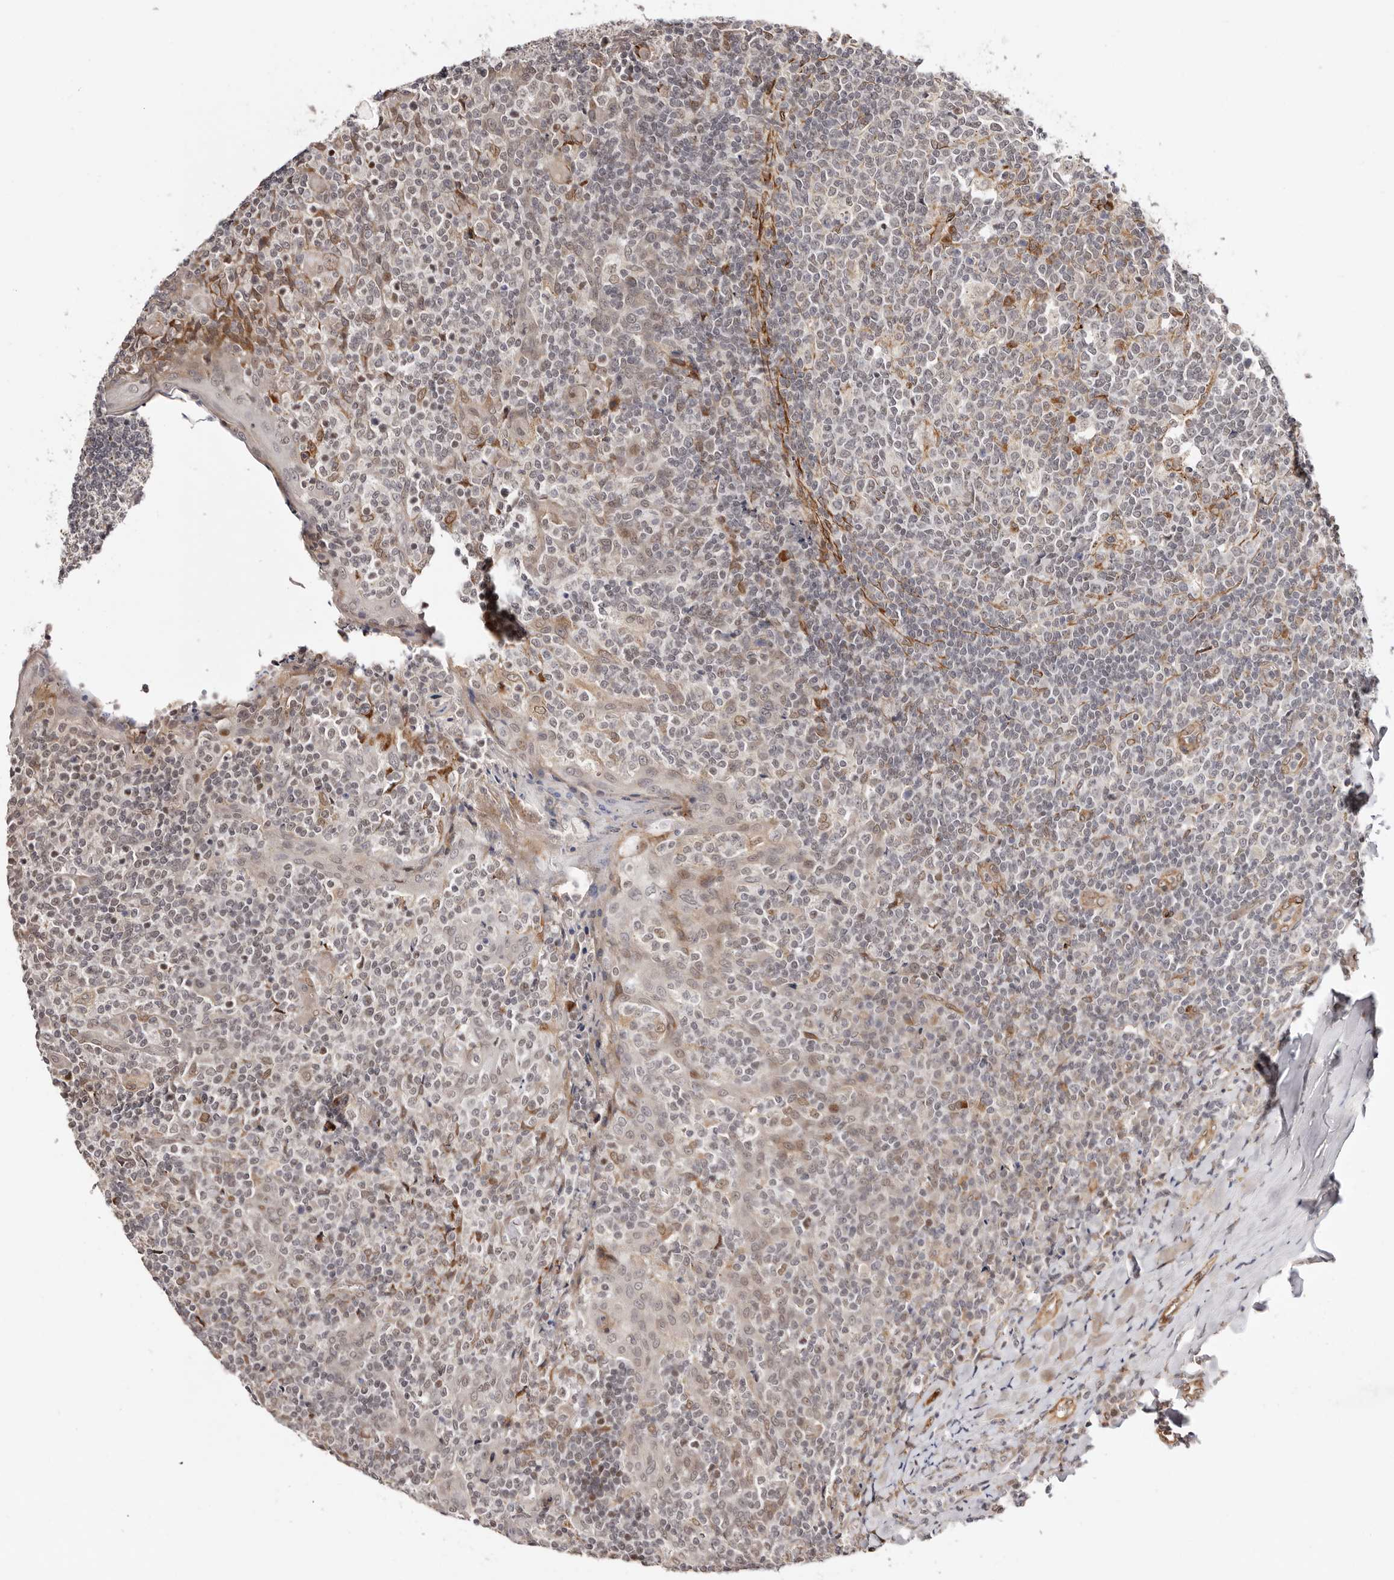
{"staining": {"intensity": "moderate", "quantity": "<25%", "location": "cytoplasmic/membranous"}, "tissue": "tonsil", "cell_type": "Germinal center cells", "image_type": "normal", "snomed": [{"axis": "morphology", "description": "Normal tissue, NOS"}, {"axis": "topography", "description": "Tonsil"}], "caption": "Protein expression analysis of unremarkable human tonsil reveals moderate cytoplasmic/membranous staining in about <25% of germinal center cells. Ihc stains the protein of interest in brown and the nuclei are stained blue.", "gene": "BCL2L15", "patient": {"sex": "female", "age": 19}}